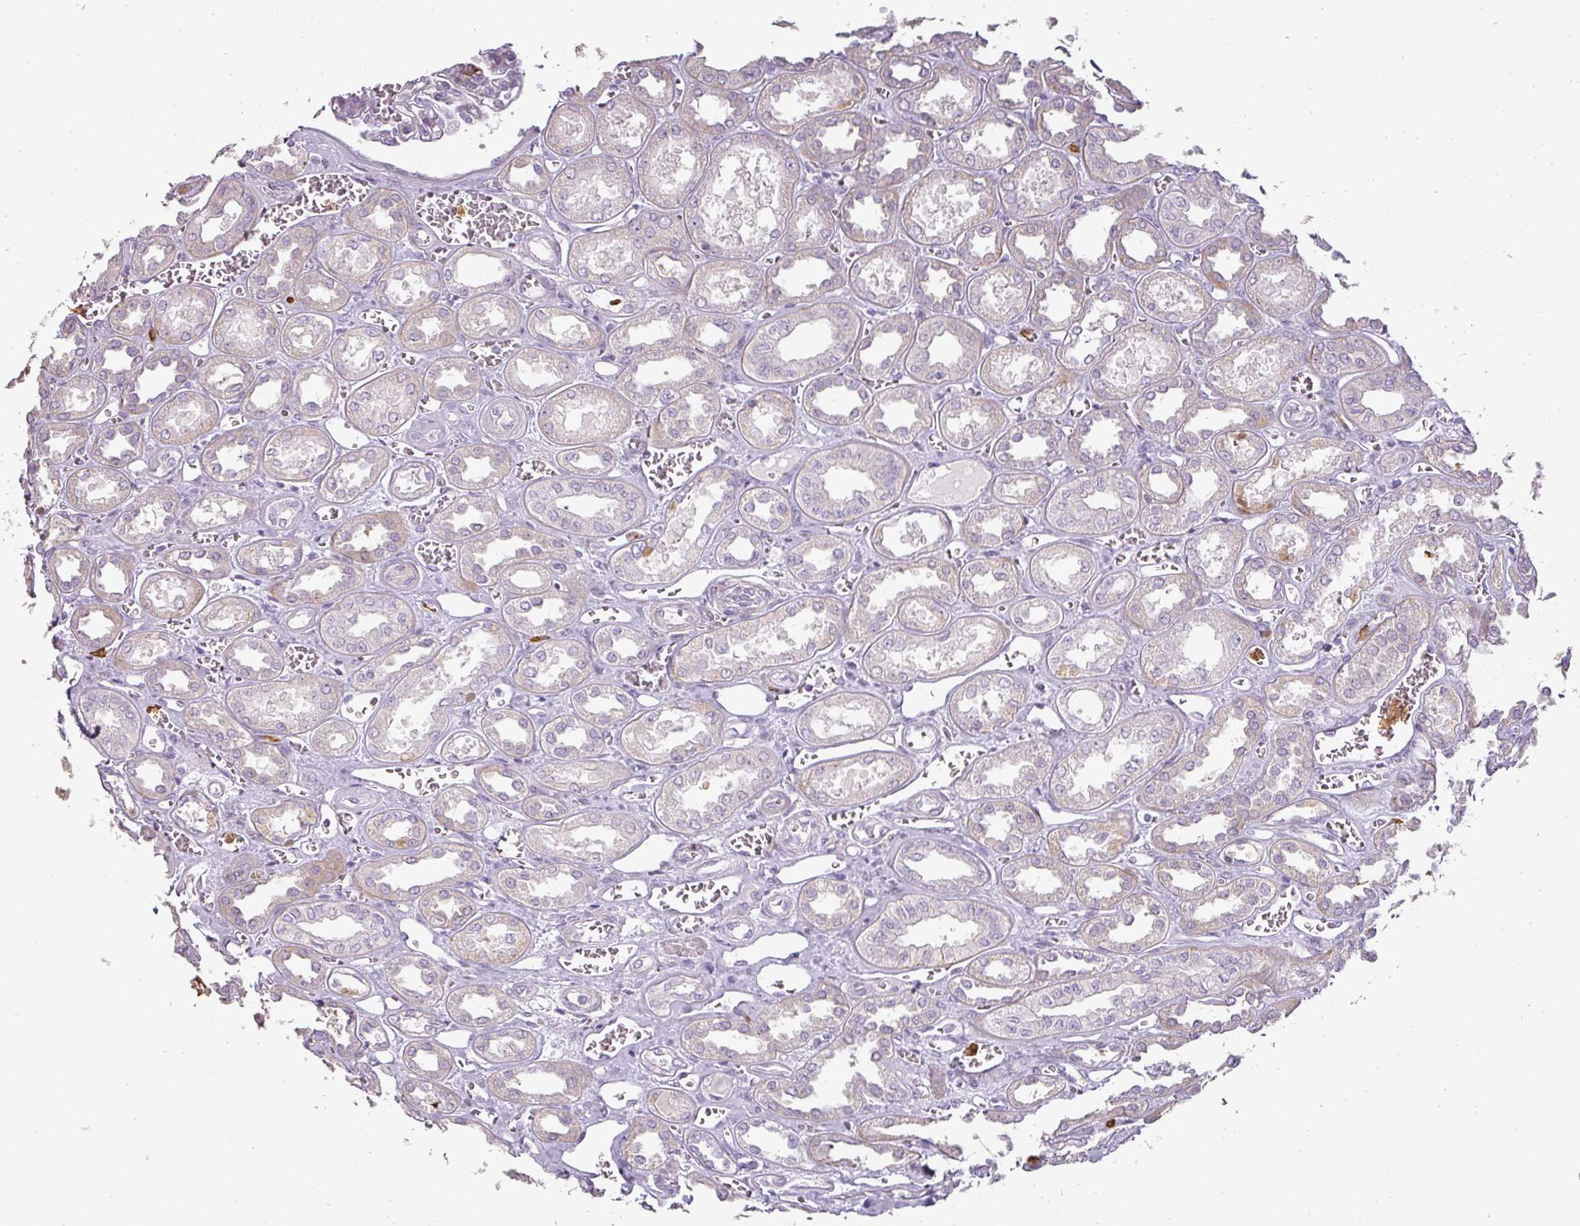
{"staining": {"intensity": "strong", "quantity": "<25%", "location": "cytoplasmic/membranous"}, "tissue": "kidney", "cell_type": "Cells in glomeruli", "image_type": "normal", "snomed": [{"axis": "morphology", "description": "Normal tissue, NOS"}, {"axis": "morphology", "description": "Adenocarcinoma, NOS"}, {"axis": "topography", "description": "Kidney"}], "caption": "Protein staining by immunohistochemistry reveals strong cytoplasmic/membranous positivity in approximately <25% of cells in glomeruli in unremarkable kidney.", "gene": "BIK", "patient": {"sex": "female", "age": 68}}